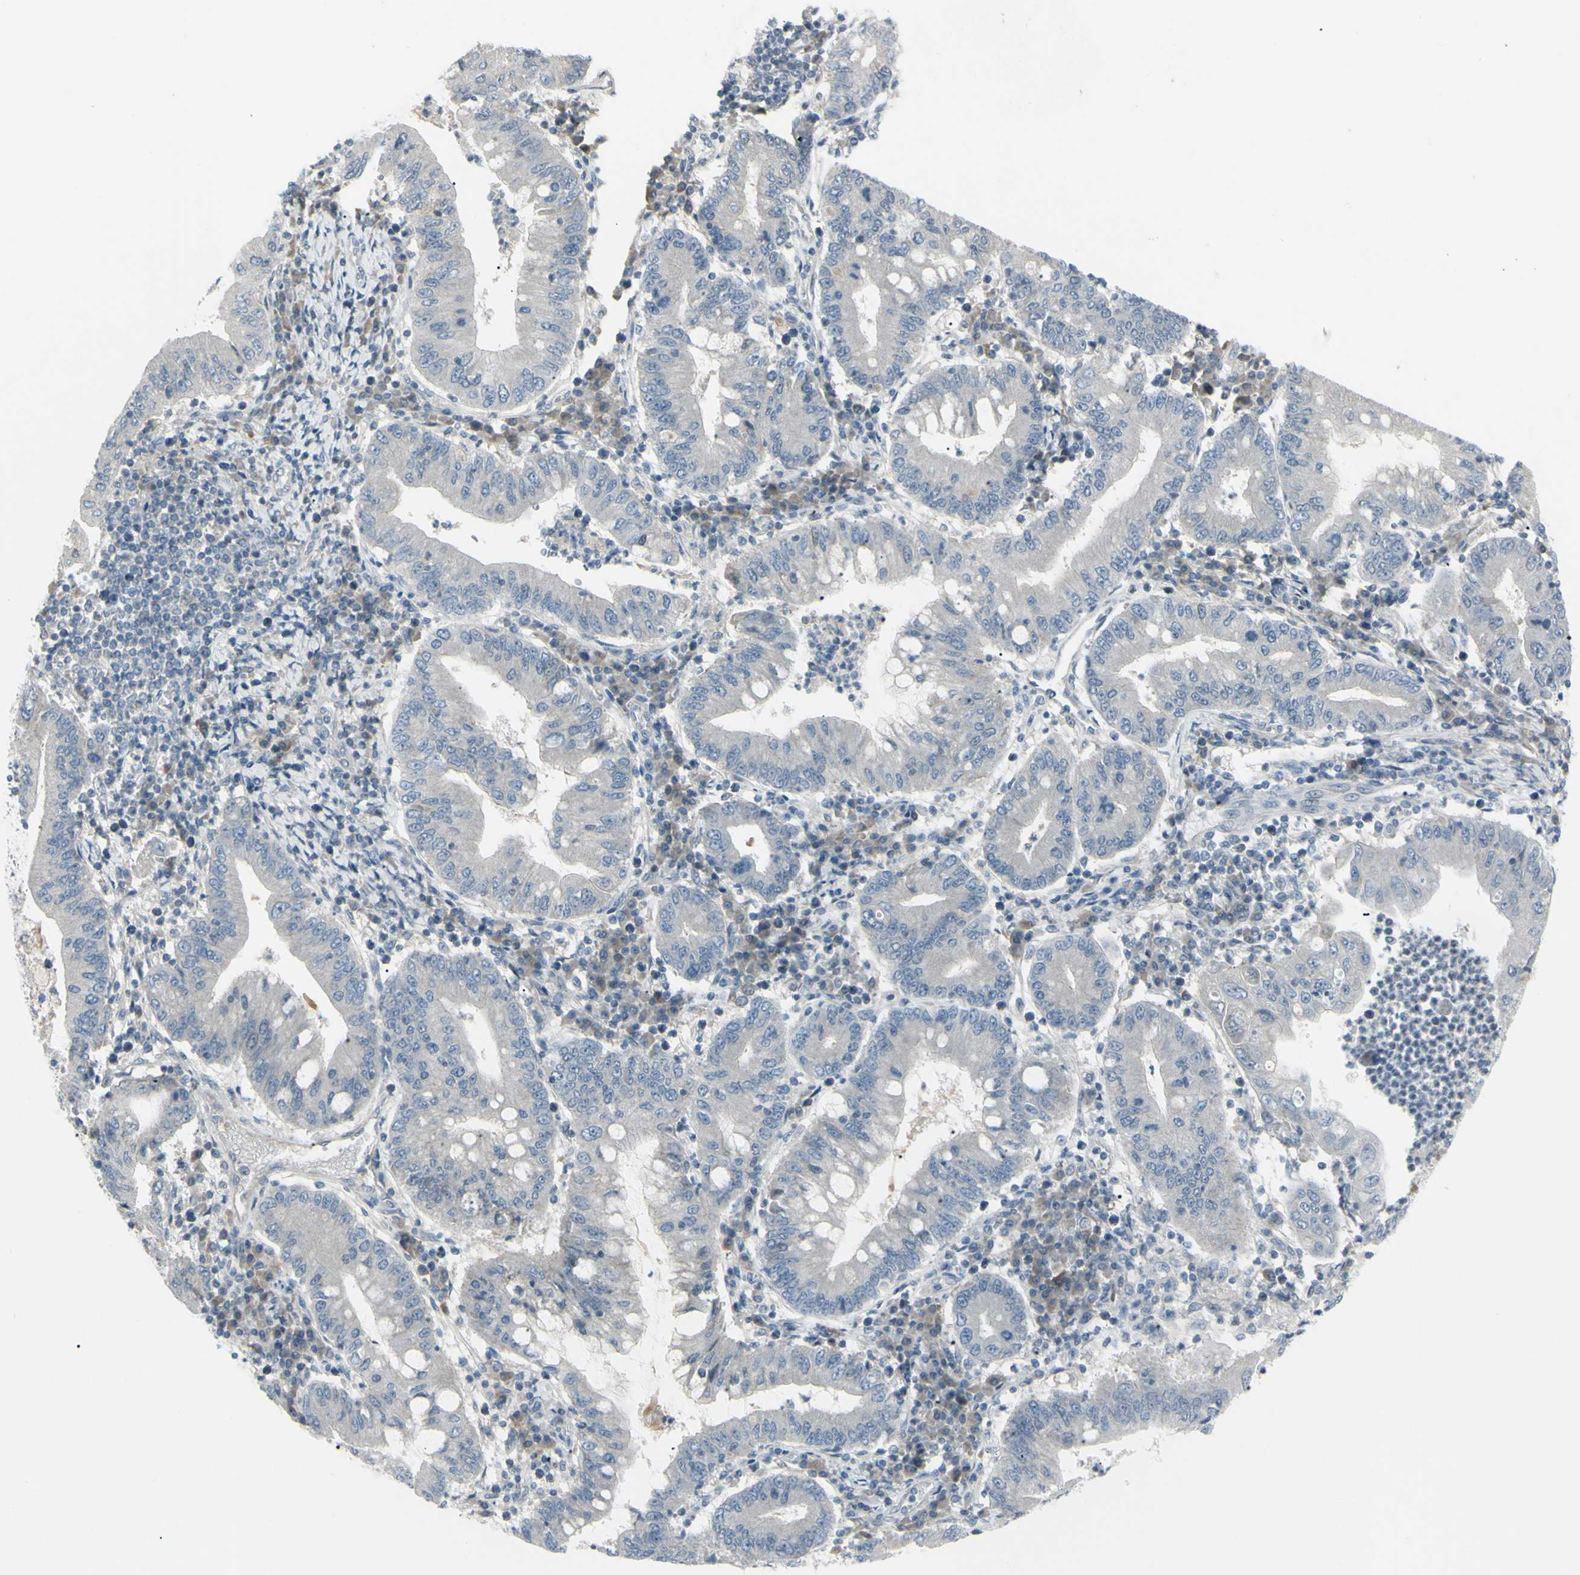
{"staining": {"intensity": "negative", "quantity": "none", "location": "none"}, "tissue": "stomach cancer", "cell_type": "Tumor cells", "image_type": "cancer", "snomed": [{"axis": "morphology", "description": "Normal tissue, NOS"}, {"axis": "morphology", "description": "Adenocarcinoma, NOS"}, {"axis": "topography", "description": "Esophagus"}, {"axis": "topography", "description": "Stomach, upper"}, {"axis": "topography", "description": "Peripheral nerve tissue"}], "caption": "Micrograph shows no protein positivity in tumor cells of stomach cancer (adenocarcinoma) tissue. (Stains: DAB (3,3'-diaminobenzidine) IHC with hematoxylin counter stain, Microscopy: brightfield microscopy at high magnification).", "gene": "SH3GL2", "patient": {"sex": "male", "age": 62}}